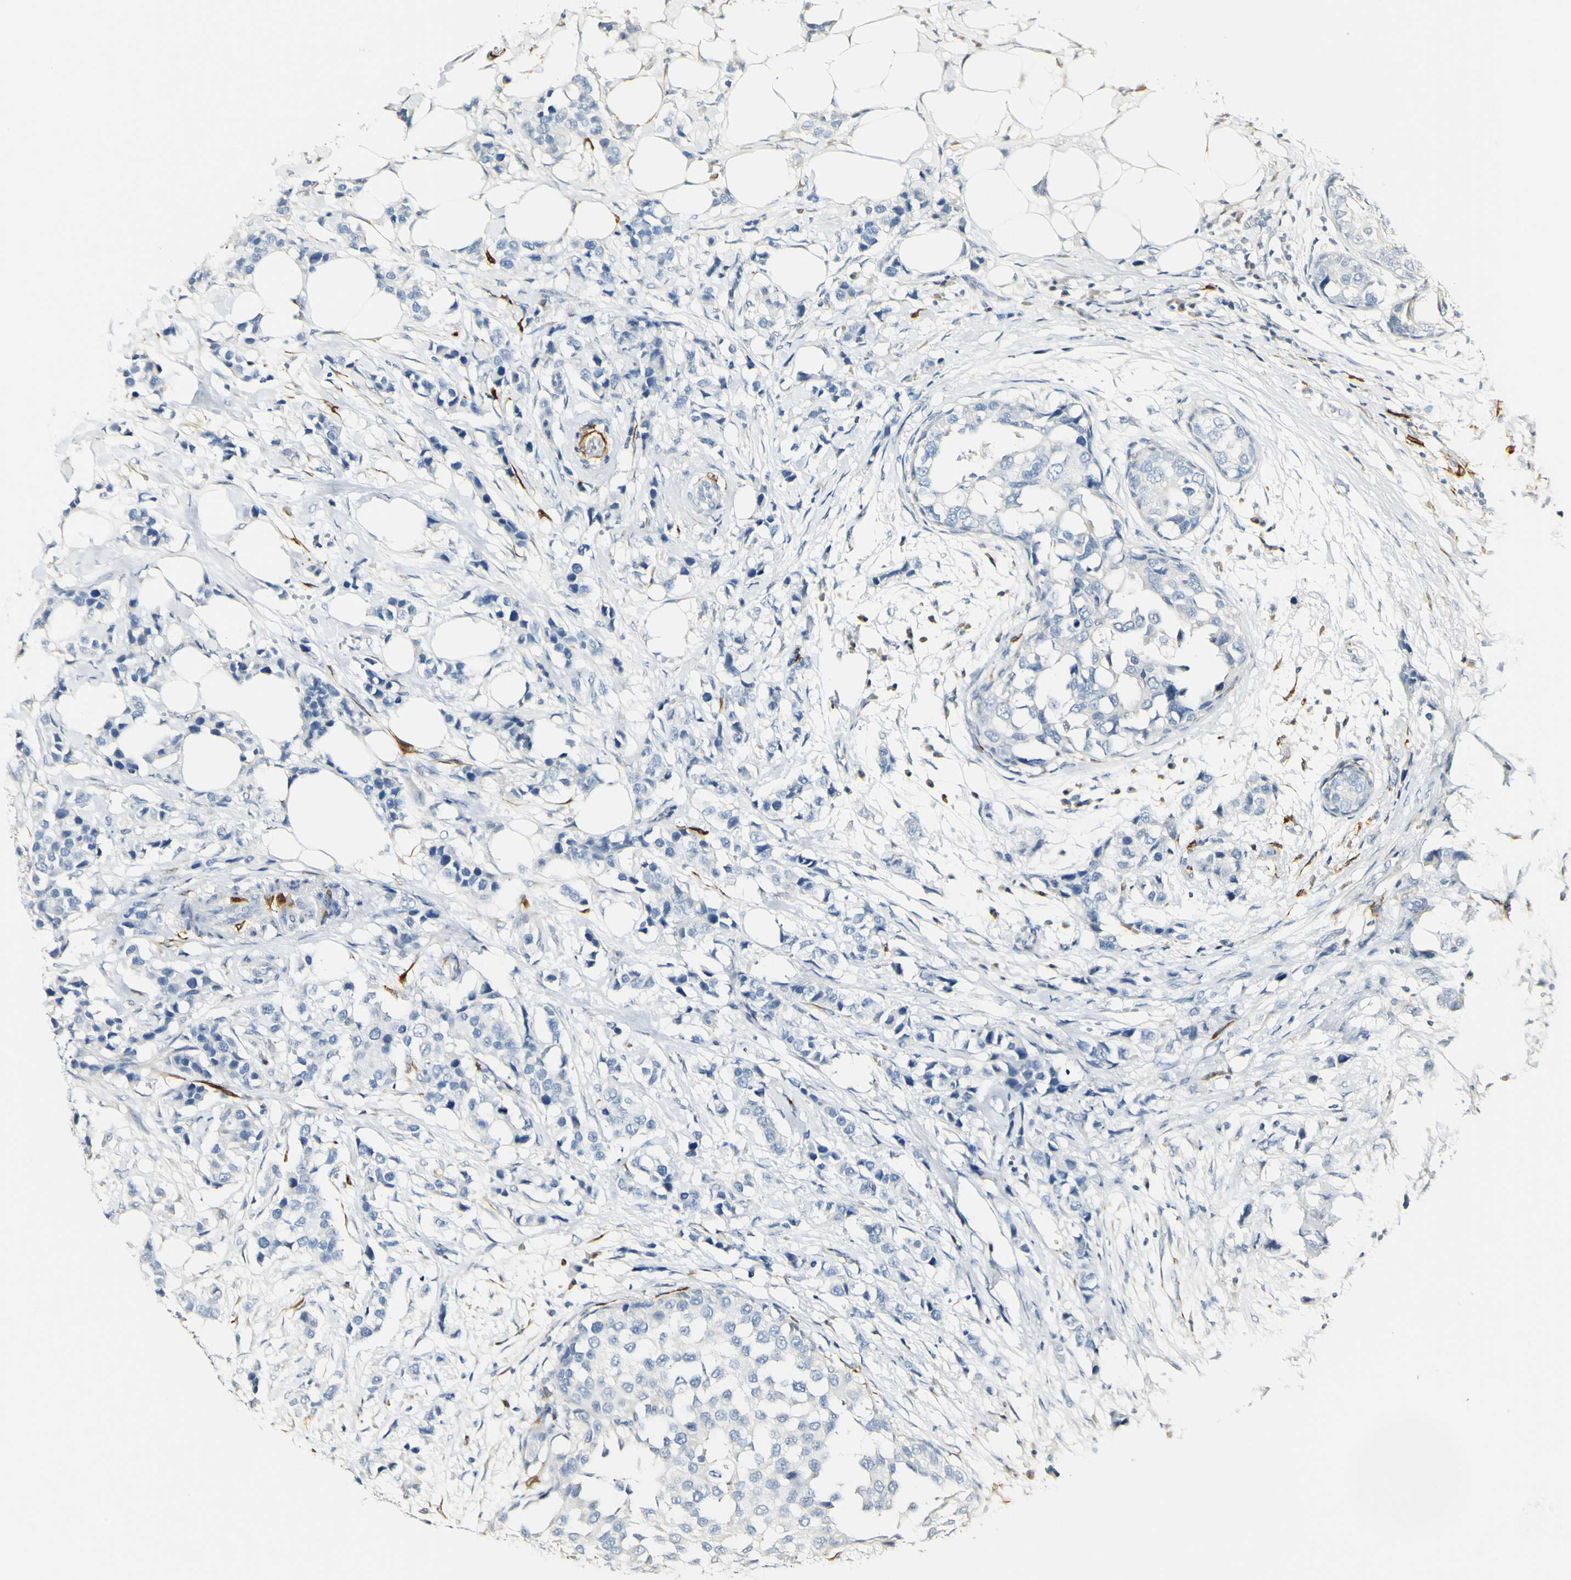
{"staining": {"intensity": "negative", "quantity": "none", "location": "none"}, "tissue": "breast cancer", "cell_type": "Tumor cells", "image_type": "cancer", "snomed": [{"axis": "morphology", "description": "Normal tissue, NOS"}, {"axis": "morphology", "description": "Duct carcinoma"}, {"axis": "topography", "description": "Breast"}], "caption": "This is an immunohistochemistry (IHC) photomicrograph of human breast cancer. There is no expression in tumor cells.", "gene": "FMO3", "patient": {"sex": "female", "age": 50}}